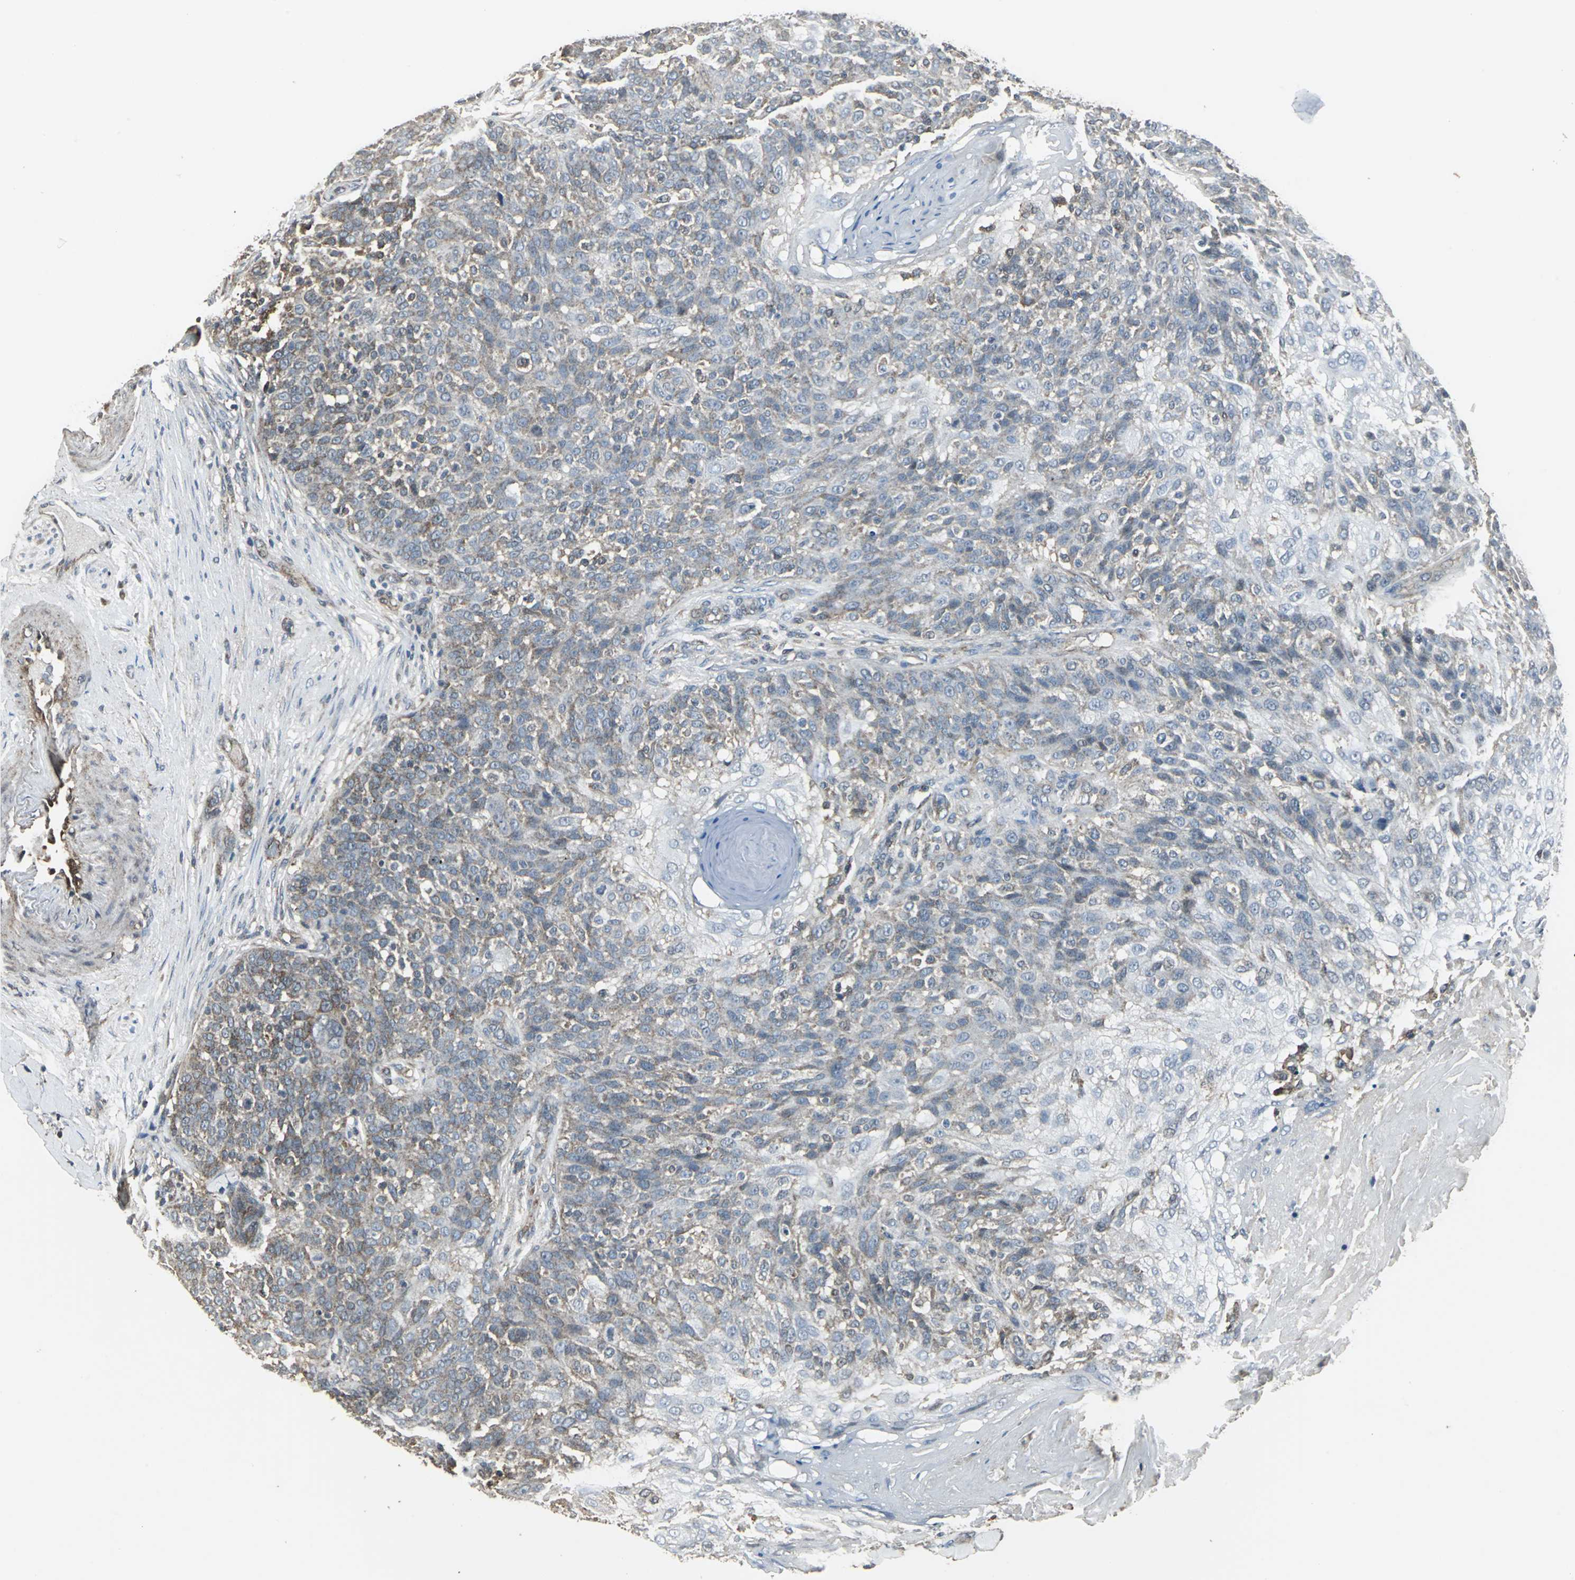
{"staining": {"intensity": "weak", "quantity": "25%-75%", "location": "cytoplasmic/membranous"}, "tissue": "skin cancer", "cell_type": "Tumor cells", "image_type": "cancer", "snomed": [{"axis": "morphology", "description": "Normal tissue, NOS"}, {"axis": "morphology", "description": "Squamous cell carcinoma, NOS"}, {"axis": "topography", "description": "Skin"}], "caption": "Weak cytoplasmic/membranous protein positivity is appreciated in about 25%-75% of tumor cells in squamous cell carcinoma (skin). Ihc stains the protein of interest in brown and the nuclei are stained blue.", "gene": "DNAJB4", "patient": {"sex": "female", "age": 83}}